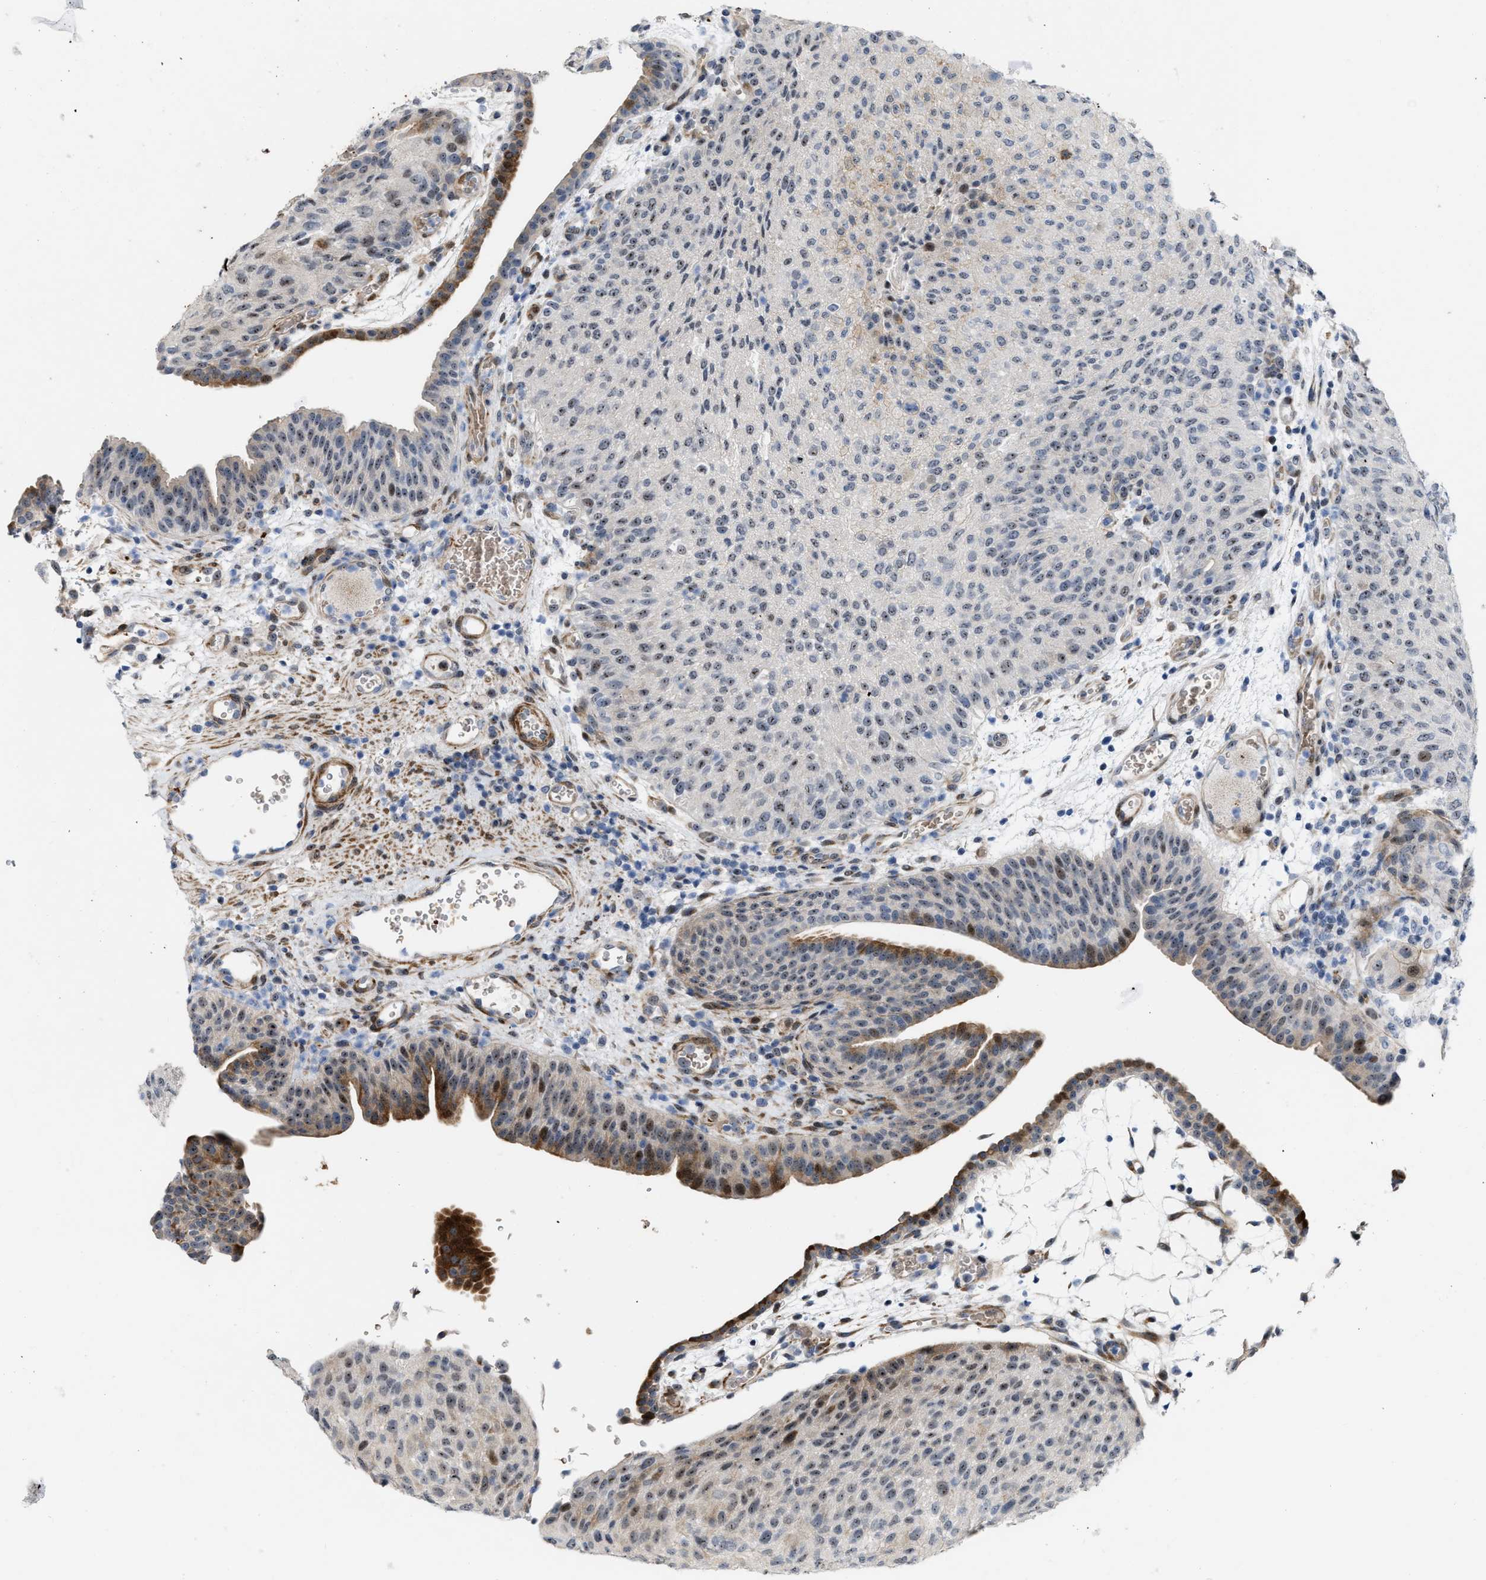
{"staining": {"intensity": "moderate", "quantity": "25%-75%", "location": "nuclear"}, "tissue": "urothelial cancer", "cell_type": "Tumor cells", "image_type": "cancer", "snomed": [{"axis": "morphology", "description": "Urothelial carcinoma, Low grade"}, {"axis": "morphology", "description": "Urothelial carcinoma, High grade"}, {"axis": "topography", "description": "Urinary bladder"}], "caption": "Tumor cells reveal medium levels of moderate nuclear expression in about 25%-75% of cells in human high-grade urothelial carcinoma.", "gene": "POLR1F", "patient": {"sex": "male", "age": 35}}